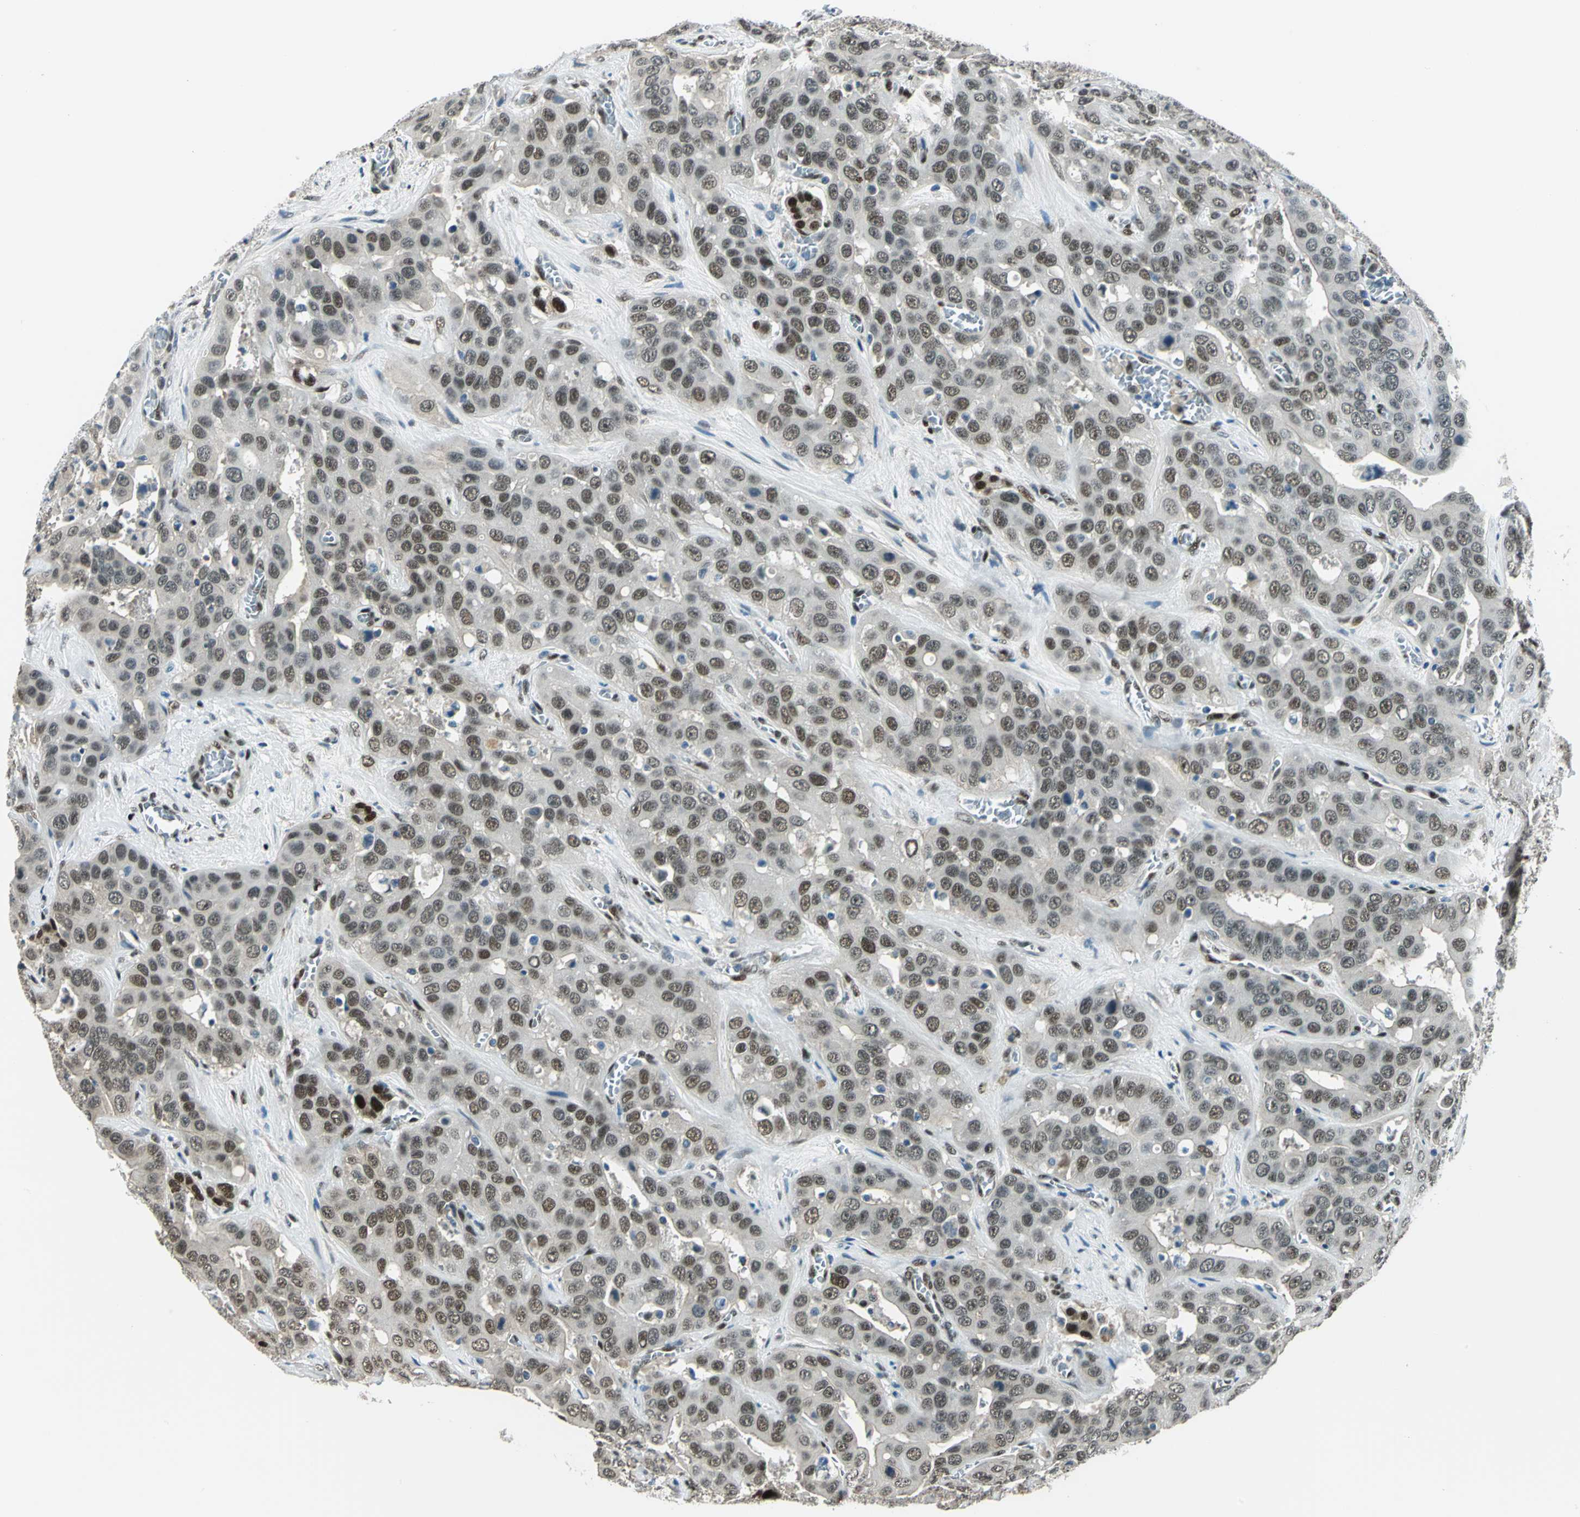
{"staining": {"intensity": "moderate", "quantity": ">75%", "location": "nuclear"}, "tissue": "liver cancer", "cell_type": "Tumor cells", "image_type": "cancer", "snomed": [{"axis": "morphology", "description": "Cholangiocarcinoma"}, {"axis": "topography", "description": "Liver"}], "caption": "The immunohistochemical stain shows moderate nuclear staining in tumor cells of liver cancer (cholangiocarcinoma) tissue. (Brightfield microscopy of DAB IHC at high magnification).", "gene": "NFIA", "patient": {"sex": "female", "age": 52}}